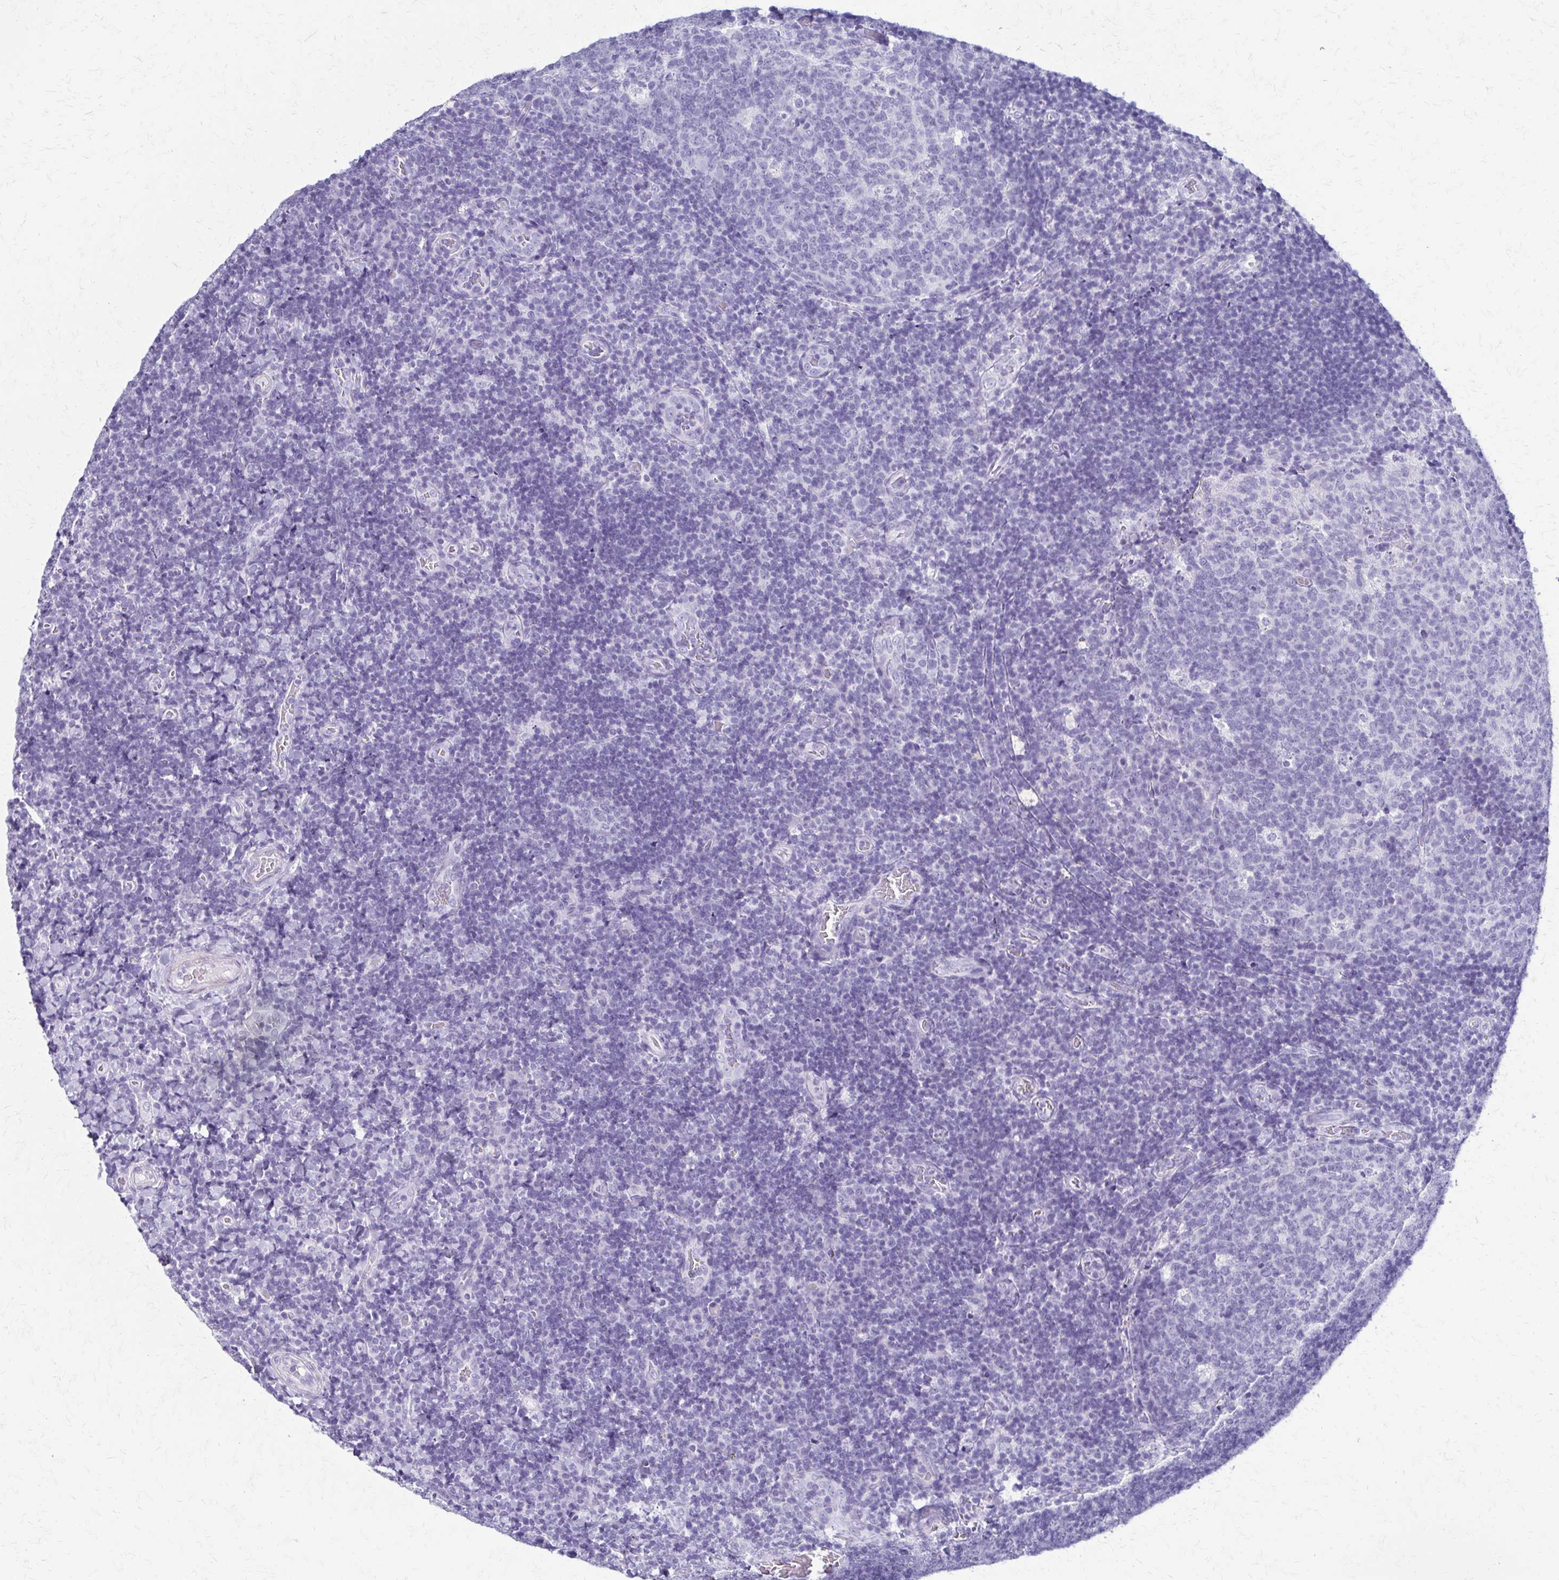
{"staining": {"intensity": "negative", "quantity": "none", "location": "none"}, "tissue": "tonsil", "cell_type": "Germinal center cells", "image_type": "normal", "snomed": [{"axis": "morphology", "description": "Normal tissue, NOS"}, {"axis": "topography", "description": "Tonsil"}], "caption": "High power microscopy photomicrograph of an immunohistochemistry photomicrograph of benign tonsil, revealing no significant staining in germinal center cells.", "gene": "ZSCAN5B", "patient": {"sex": "male", "age": 17}}